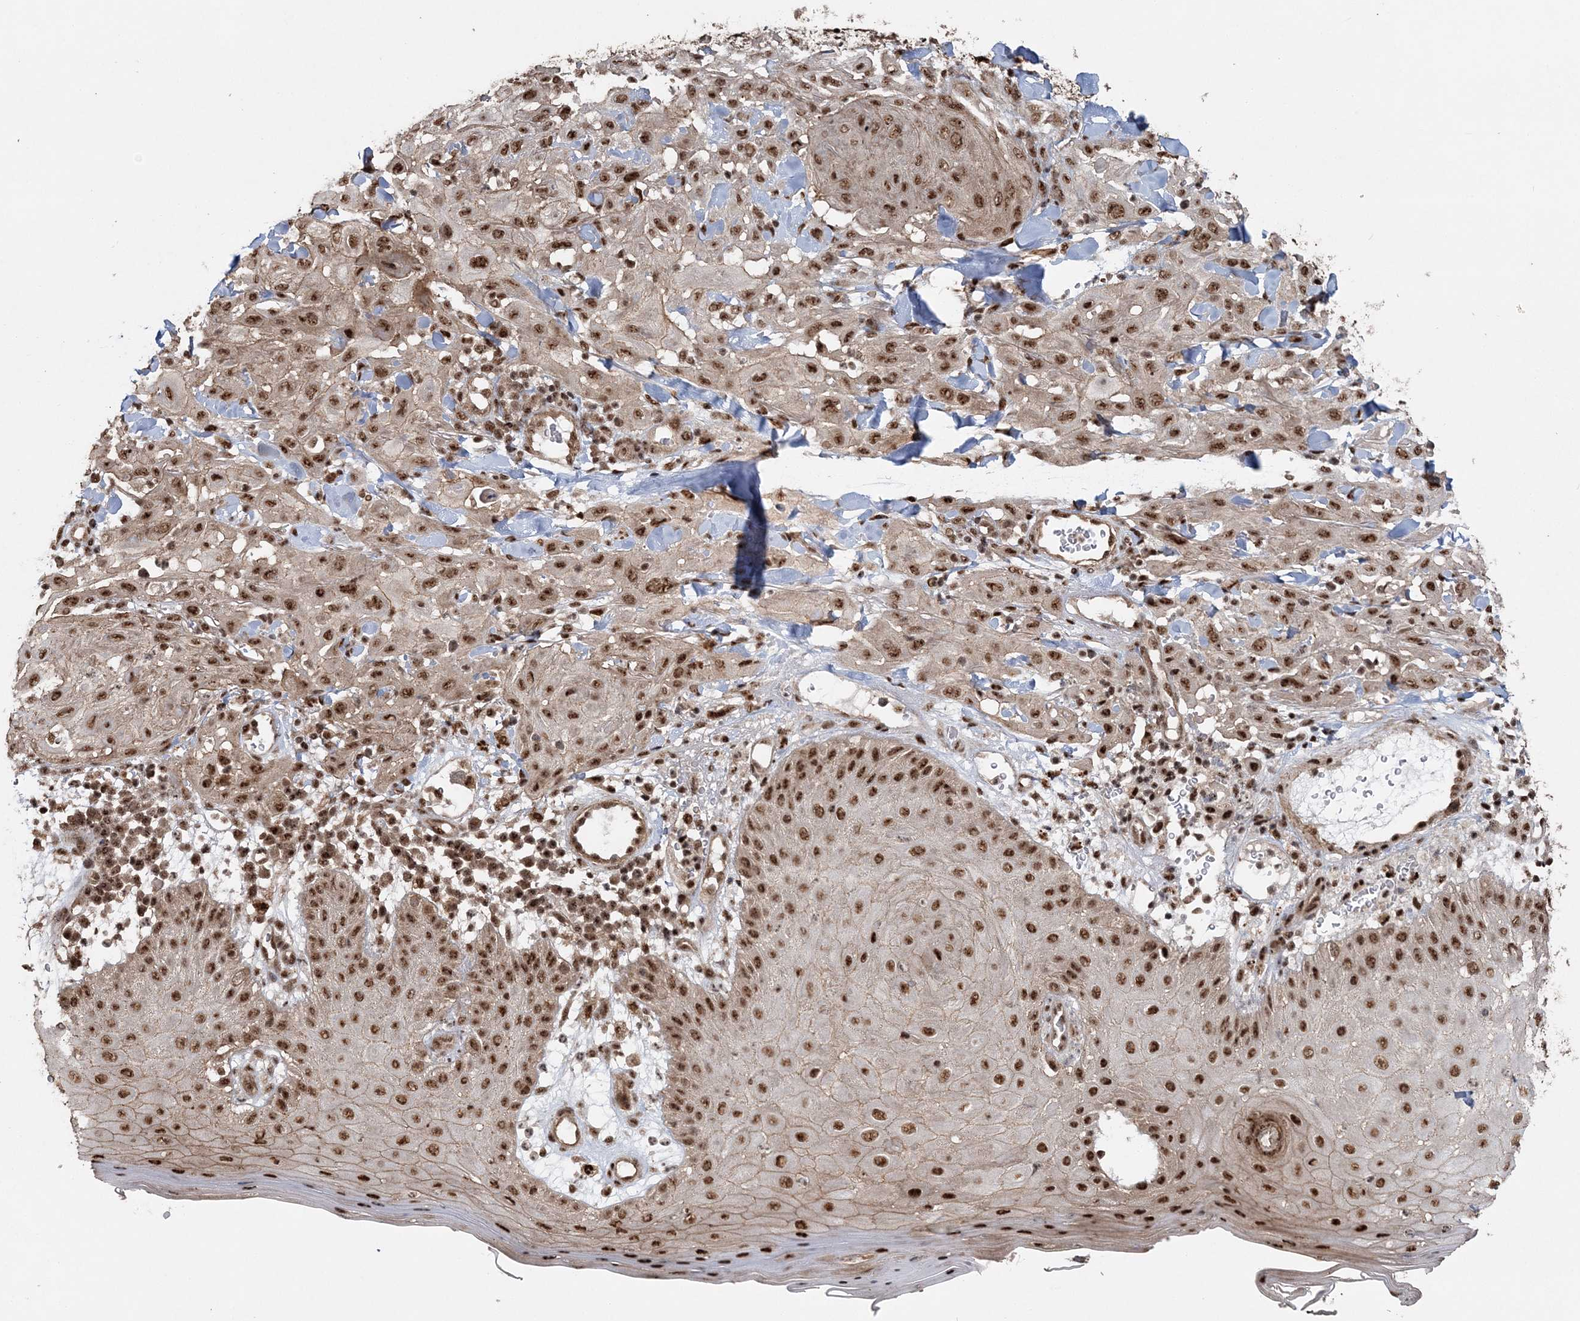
{"staining": {"intensity": "strong", "quantity": ">75%", "location": "nuclear"}, "tissue": "skin cancer", "cell_type": "Tumor cells", "image_type": "cancer", "snomed": [{"axis": "morphology", "description": "Squamous cell carcinoma, NOS"}, {"axis": "topography", "description": "Skin"}], "caption": "Brown immunohistochemical staining in skin cancer shows strong nuclear staining in about >75% of tumor cells.", "gene": "EXOSC8", "patient": {"sex": "male", "age": 24}}